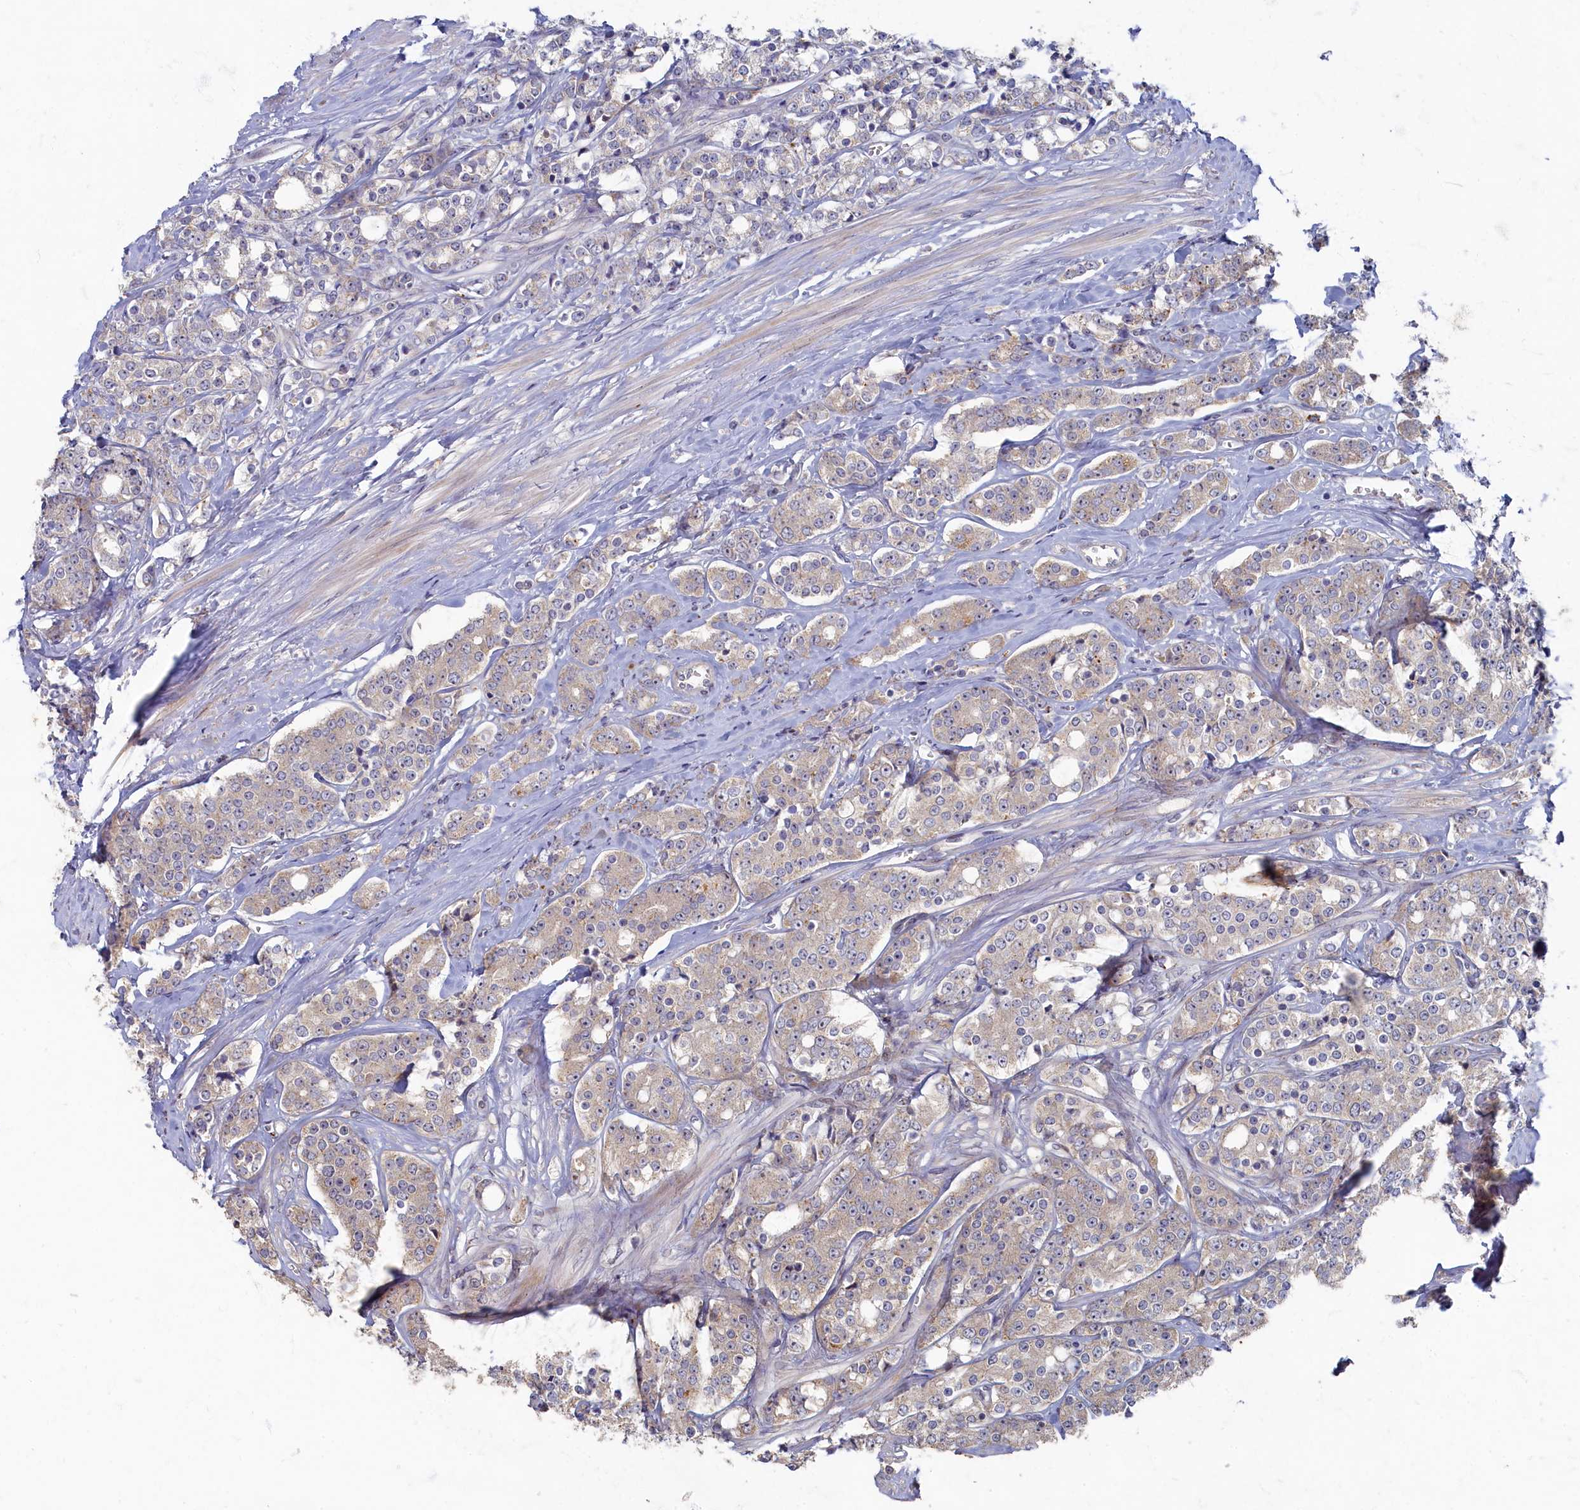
{"staining": {"intensity": "weak", "quantity": "25%-75%", "location": "cytoplasmic/membranous"}, "tissue": "prostate cancer", "cell_type": "Tumor cells", "image_type": "cancer", "snomed": [{"axis": "morphology", "description": "Adenocarcinoma, High grade"}, {"axis": "topography", "description": "Prostate"}], "caption": "DAB immunohistochemical staining of human adenocarcinoma (high-grade) (prostate) demonstrates weak cytoplasmic/membranous protein expression in about 25%-75% of tumor cells.", "gene": "HUNK", "patient": {"sex": "male", "age": 62}}